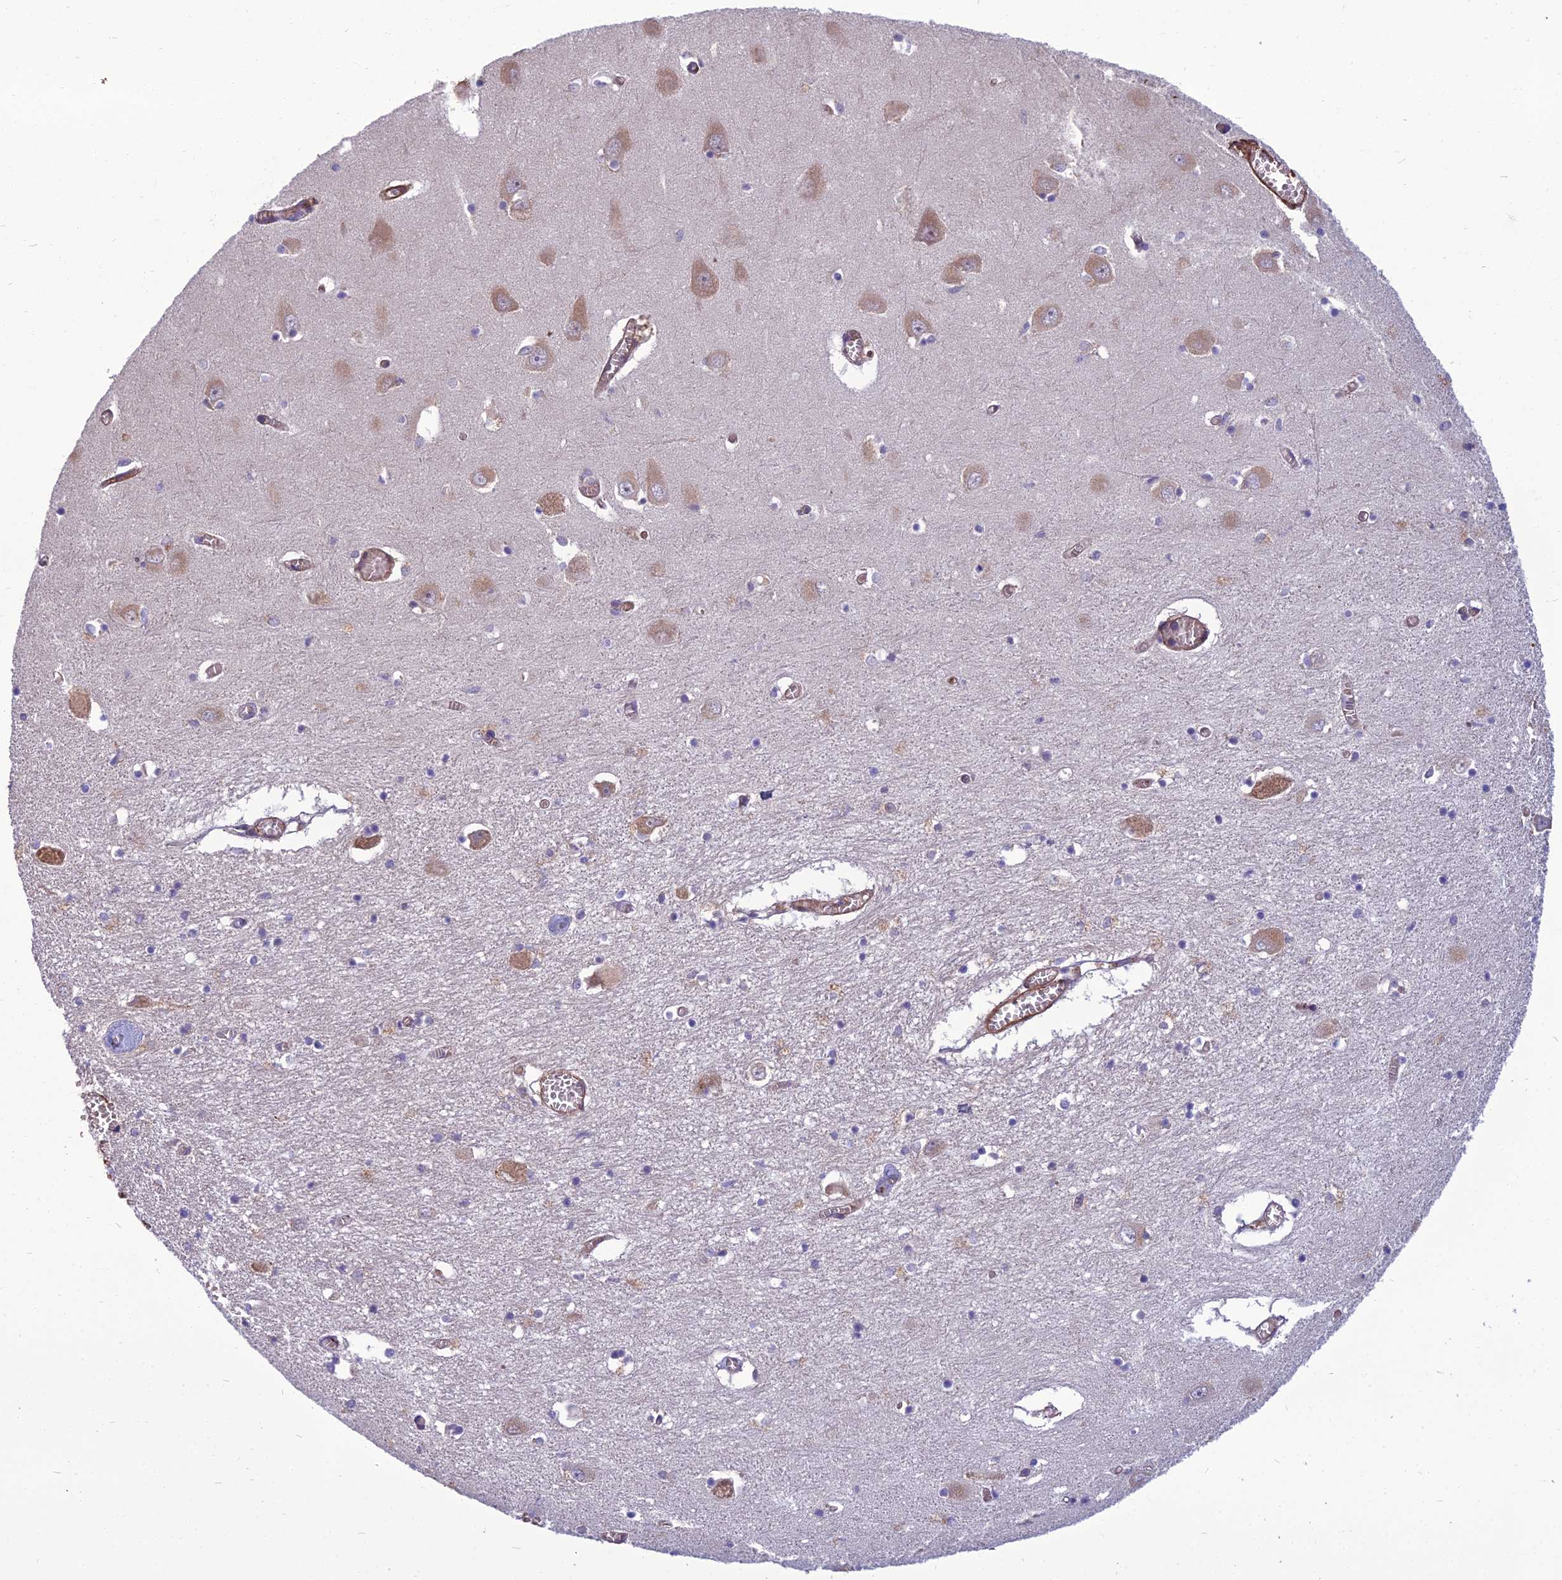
{"staining": {"intensity": "negative", "quantity": "none", "location": "none"}, "tissue": "hippocampus", "cell_type": "Glial cells", "image_type": "normal", "snomed": [{"axis": "morphology", "description": "Normal tissue, NOS"}, {"axis": "topography", "description": "Hippocampus"}], "caption": "An immunohistochemistry histopathology image of benign hippocampus is shown. There is no staining in glial cells of hippocampus.", "gene": "WDR24", "patient": {"sex": "male", "age": 70}}